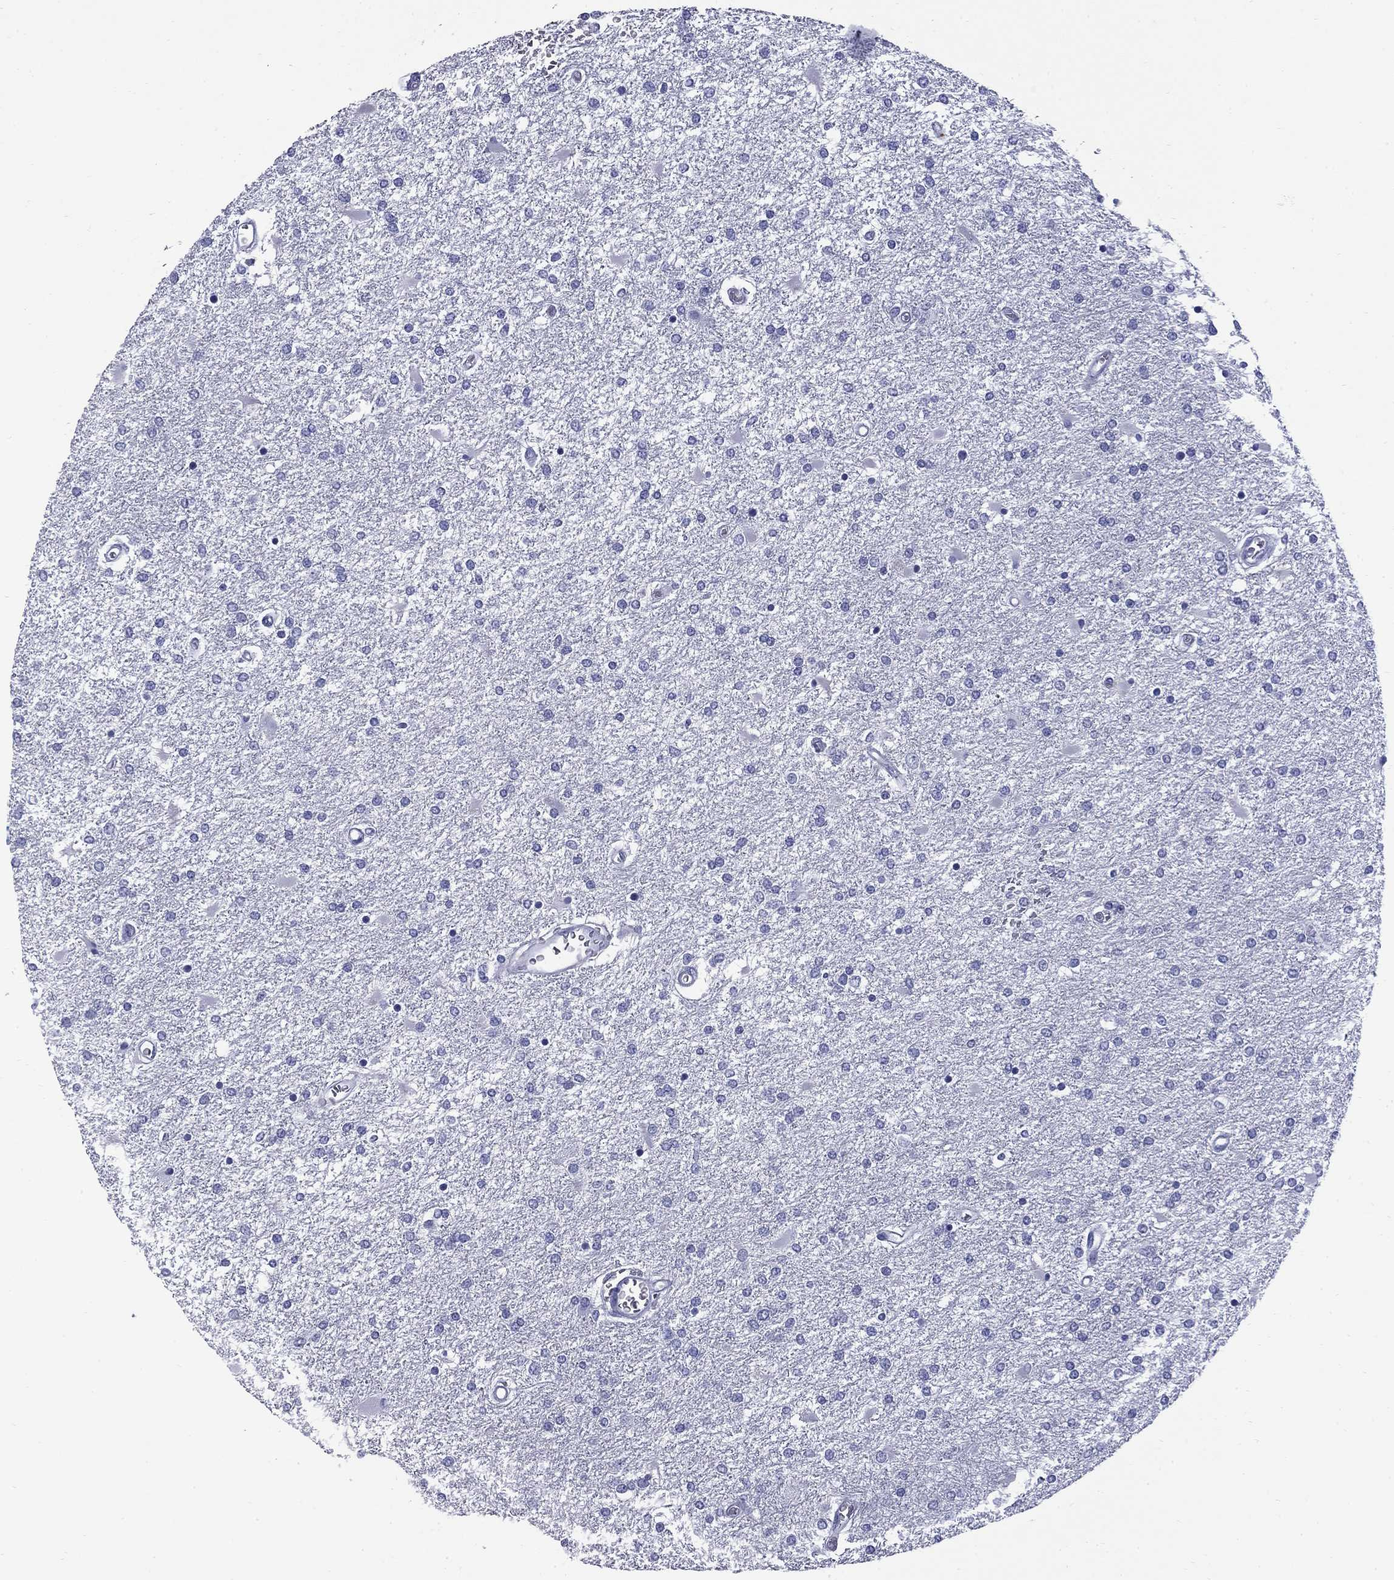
{"staining": {"intensity": "negative", "quantity": "none", "location": "none"}, "tissue": "glioma", "cell_type": "Tumor cells", "image_type": "cancer", "snomed": [{"axis": "morphology", "description": "Glioma, malignant, High grade"}, {"axis": "topography", "description": "Cerebral cortex"}], "caption": "Immunohistochemical staining of human malignant glioma (high-grade) shows no significant positivity in tumor cells.", "gene": "TRIM29", "patient": {"sex": "male", "age": 79}}